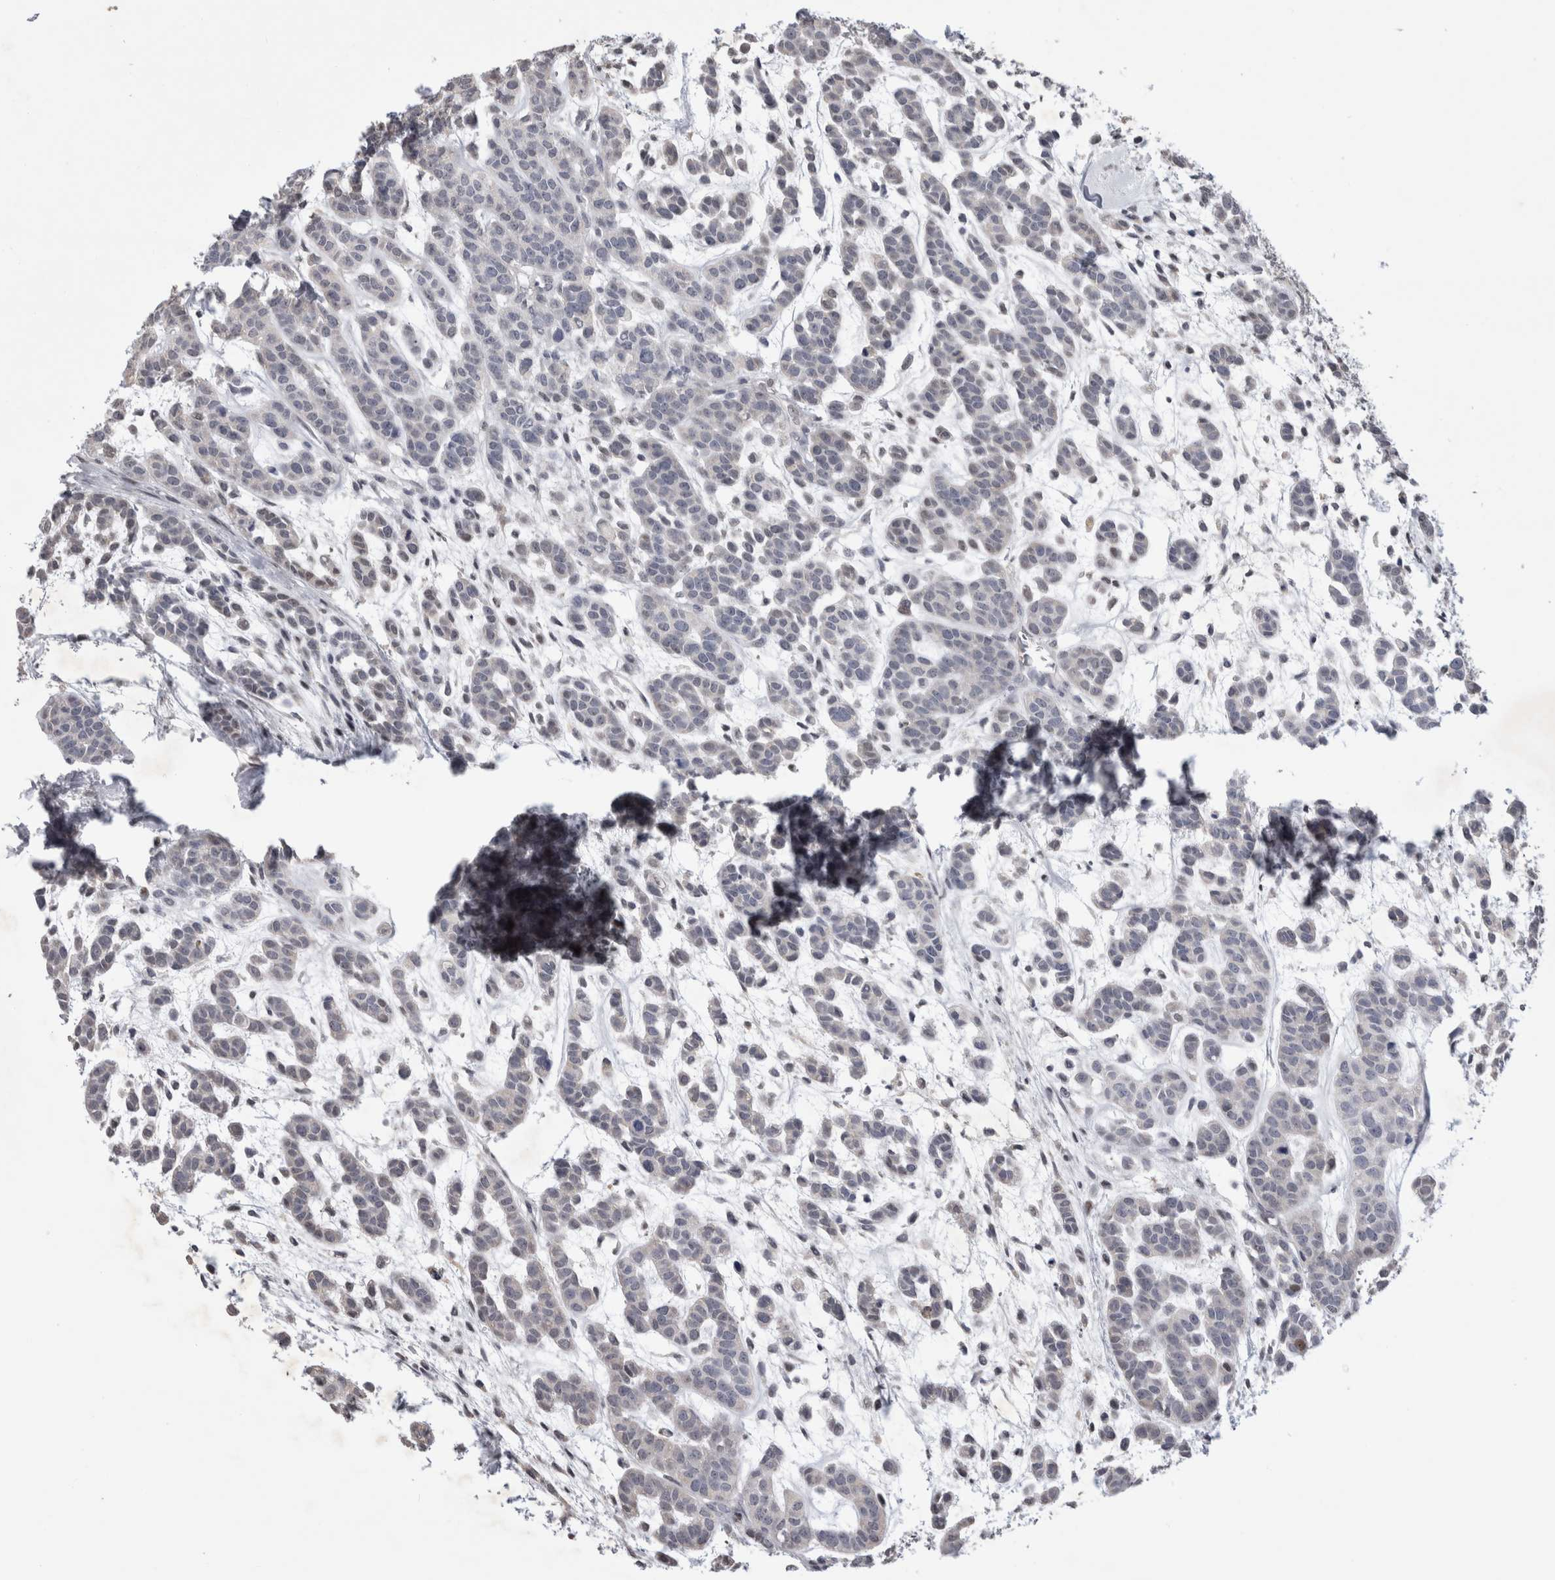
{"staining": {"intensity": "negative", "quantity": "none", "location": "none"}, "tissue": "head and neck cancer", "cell_type": "Tumor cells", "image_type": "cancer", "snomed": [{"axis": "morphology", "description": "Adenocarcinoma, NOS"}, {"axis": "morphology", "description": "Adenoma, NOS"}, {"axis": "topography", "description": "Head-Neck"}], "caption": "The image exhibits no staining of tumor cells in head and neck cancer.", "gene": "IFI44", "patient": {"sex": "female", "age": 55}}